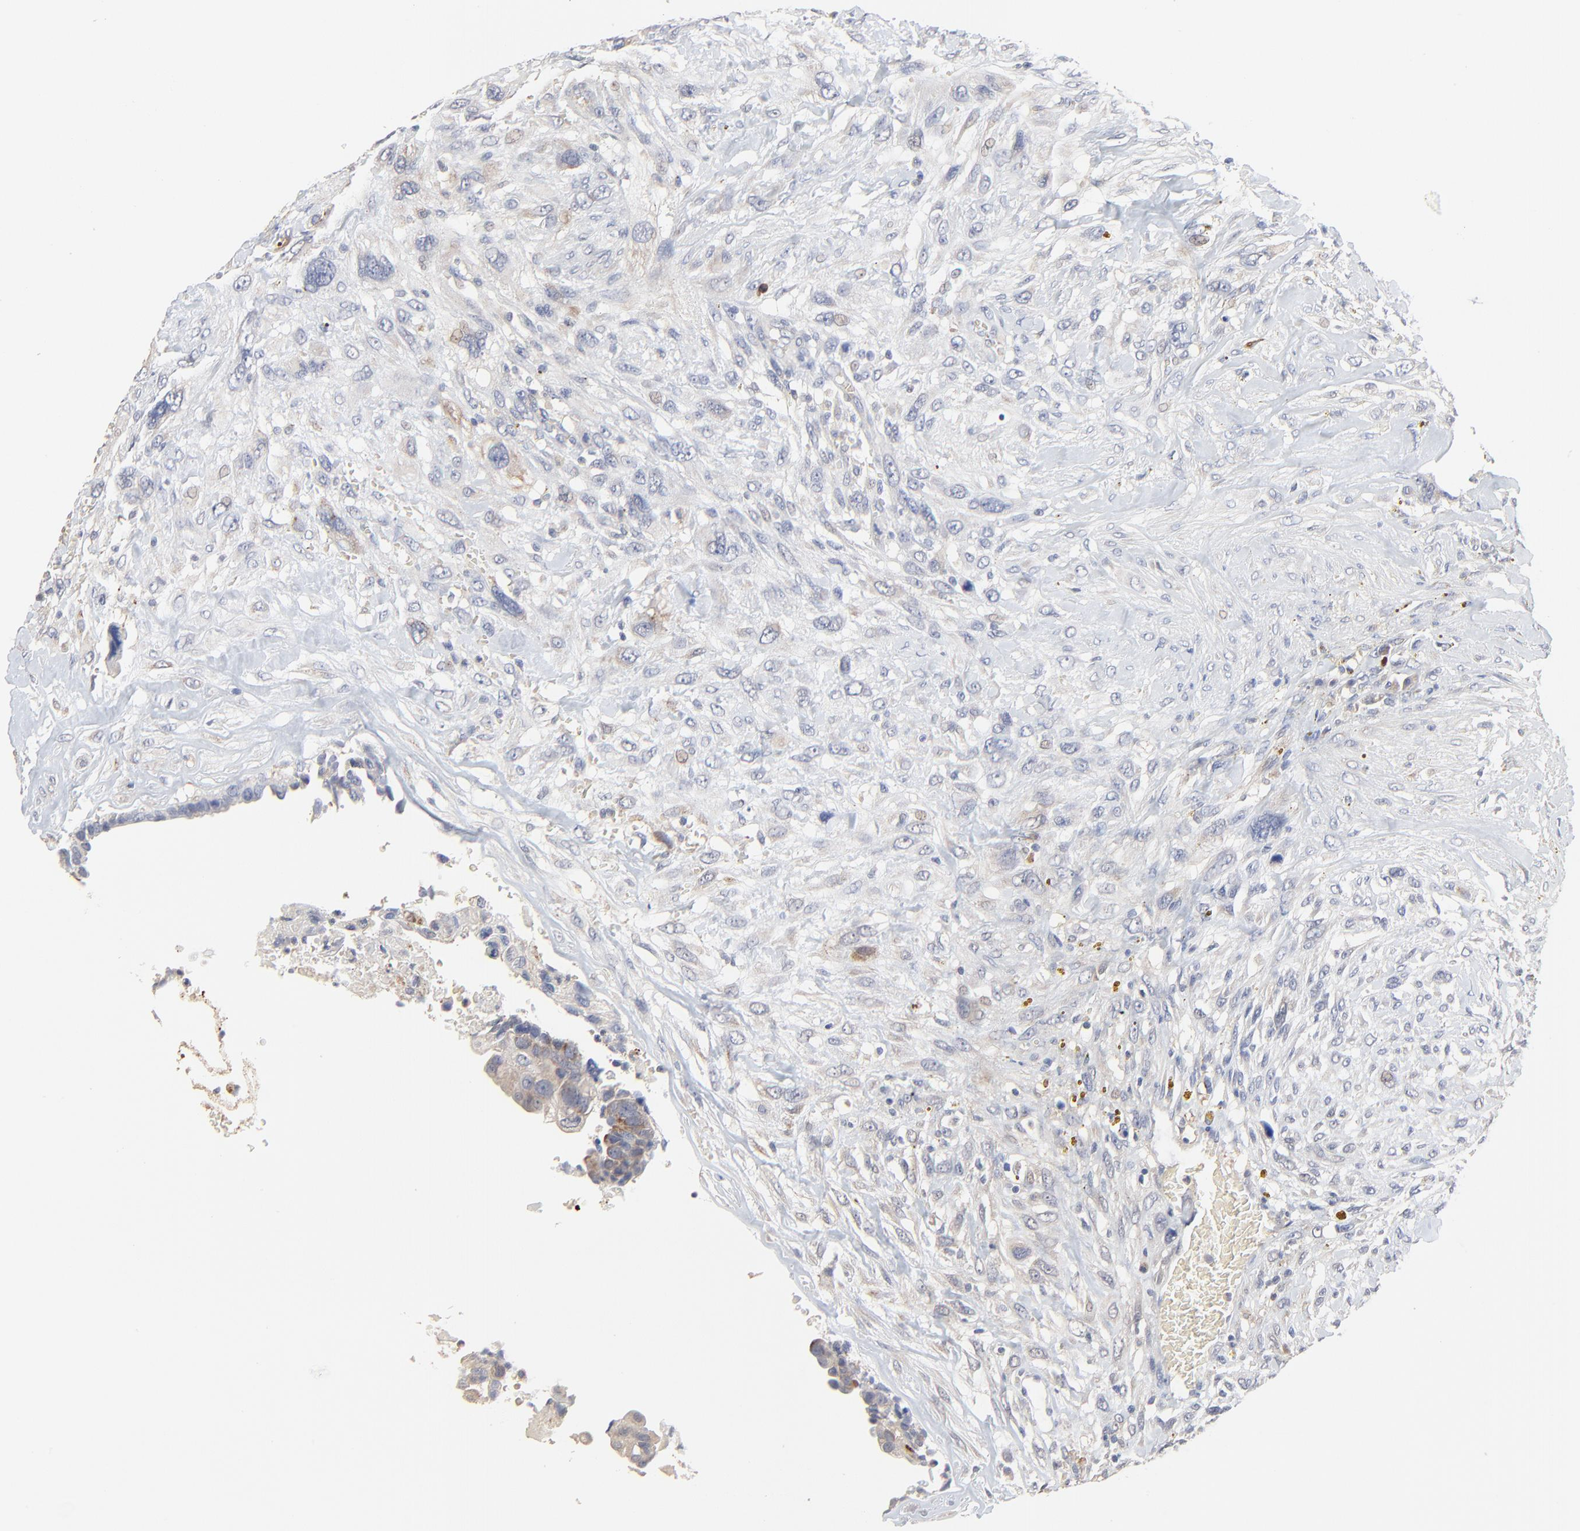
{"staining": {"intensity": "weak", "quantity": "<25%", "location": "cytoplasmic/membranous"}, "tissue": "breast cancer", "cell_type": "Tumor cells", "image_type": "cancer", "snomed": [{"axis": "morphology", "description": "Neoplasm, malignant, NOS"}, {"axis": "topography", "description": "Breast"}], "caption": "This photomicrograph is of malignant neoplasm (breast) stained with IHC to label a protein in brown with the nuclei are counter-stained blue. There is no positivity in tumor cells.", "gene": "FANCB", "patient": {"sex": "female", "age": 50}}